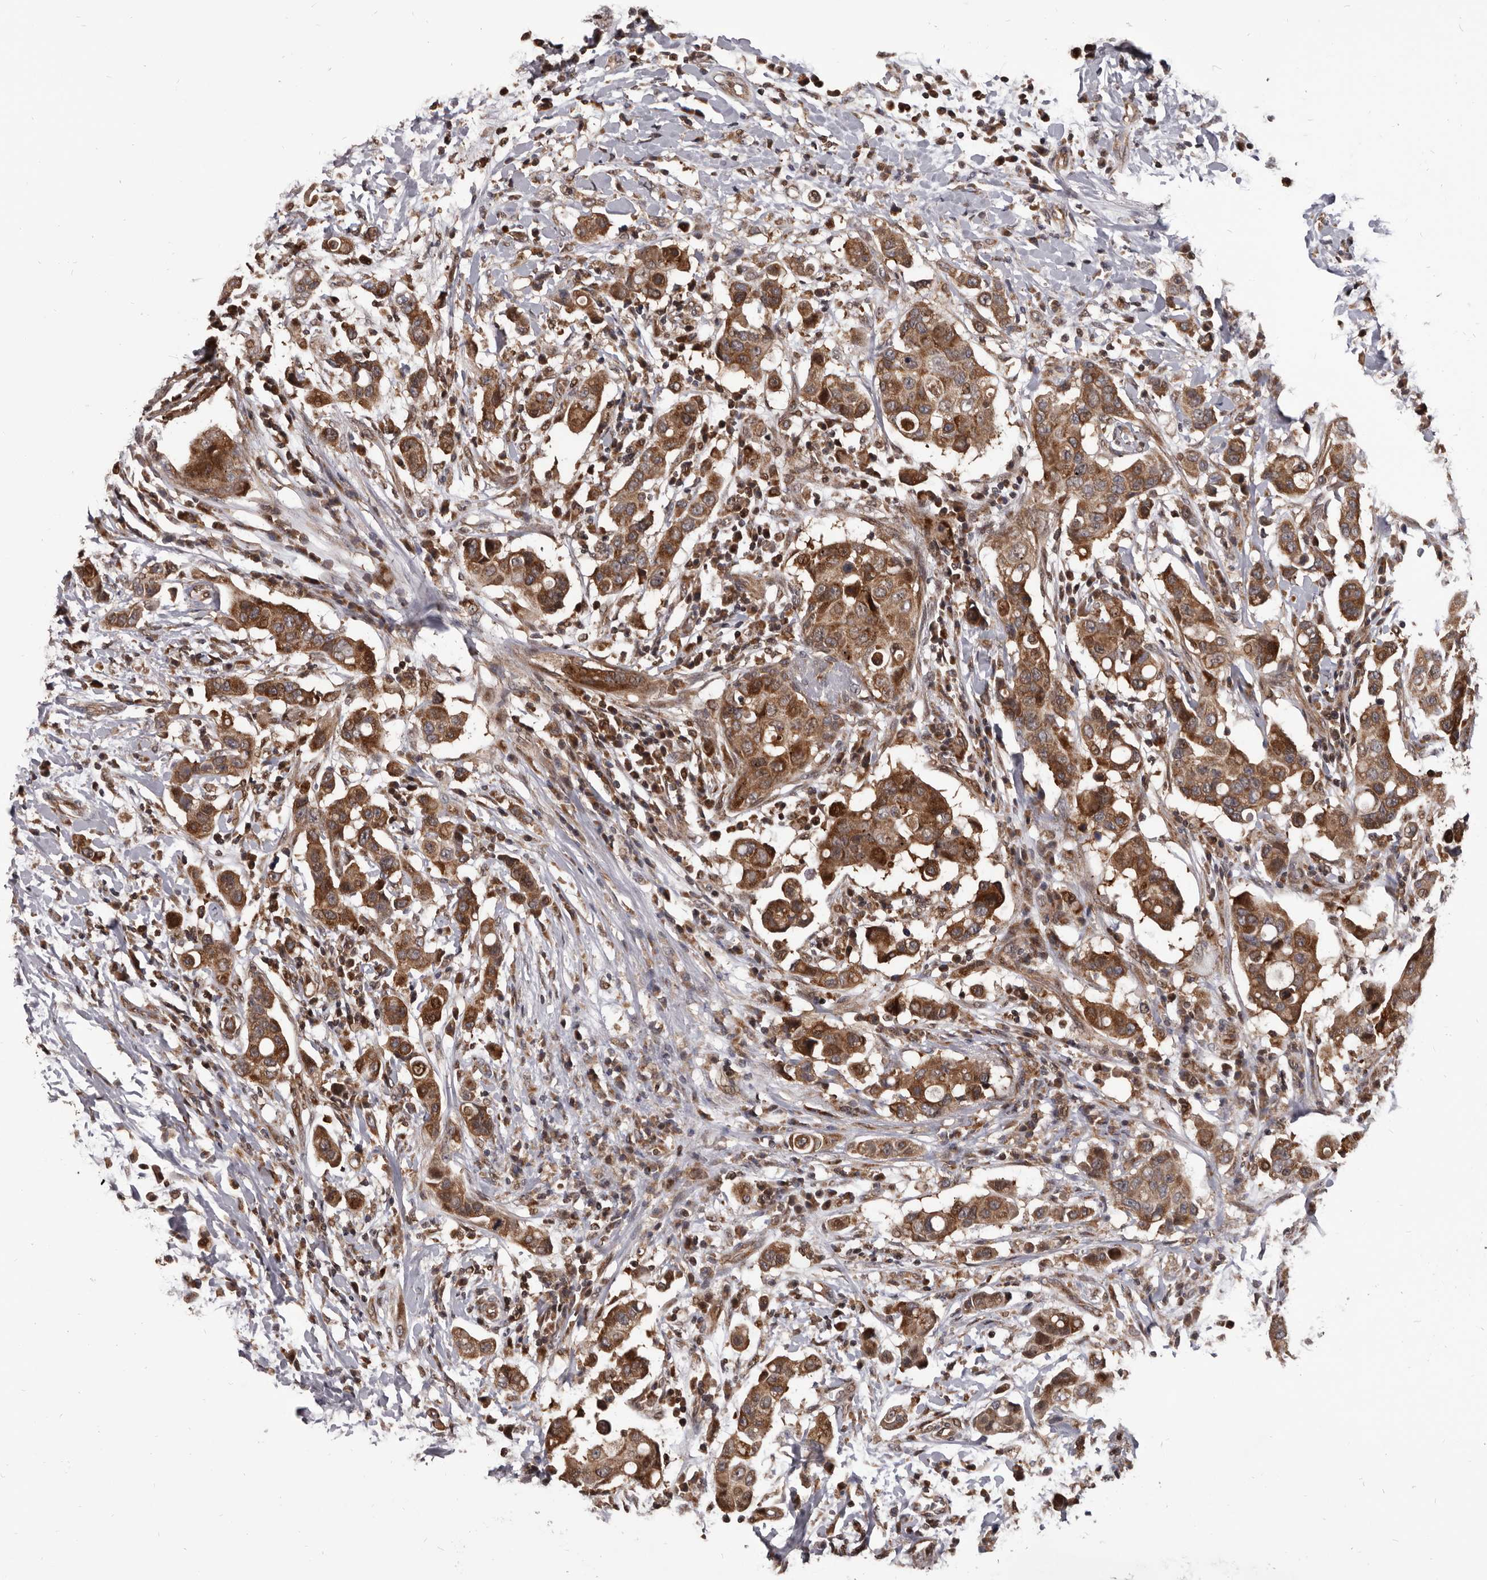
{"staining": {"intensity": "moderate", "quantity": ">75%", "location": "cytoplasmic/membranous"}, "tissue": "breast cancer", "cell_type": "Tumor cells", "image_type": "cancer", "snomed": [{"axis": "morphology", "description": "Duct carcinoma"}, {"axis": "topography", "description": "Breast"}], "caption": "Protein staining of breast cancer (infiltrating ductal carcinoma) tissue reveals moderate cytoplasmic/membranous staining in approximately >75% of tumor cells. Using DAB (3,3'-diaminobenzidine) (brown) and hematoxylin (blue) stains, captured at high magnification using brightfield microscopy.", "gene": "MAP3K14", "patient": {"sex": "female", "age": 27}}